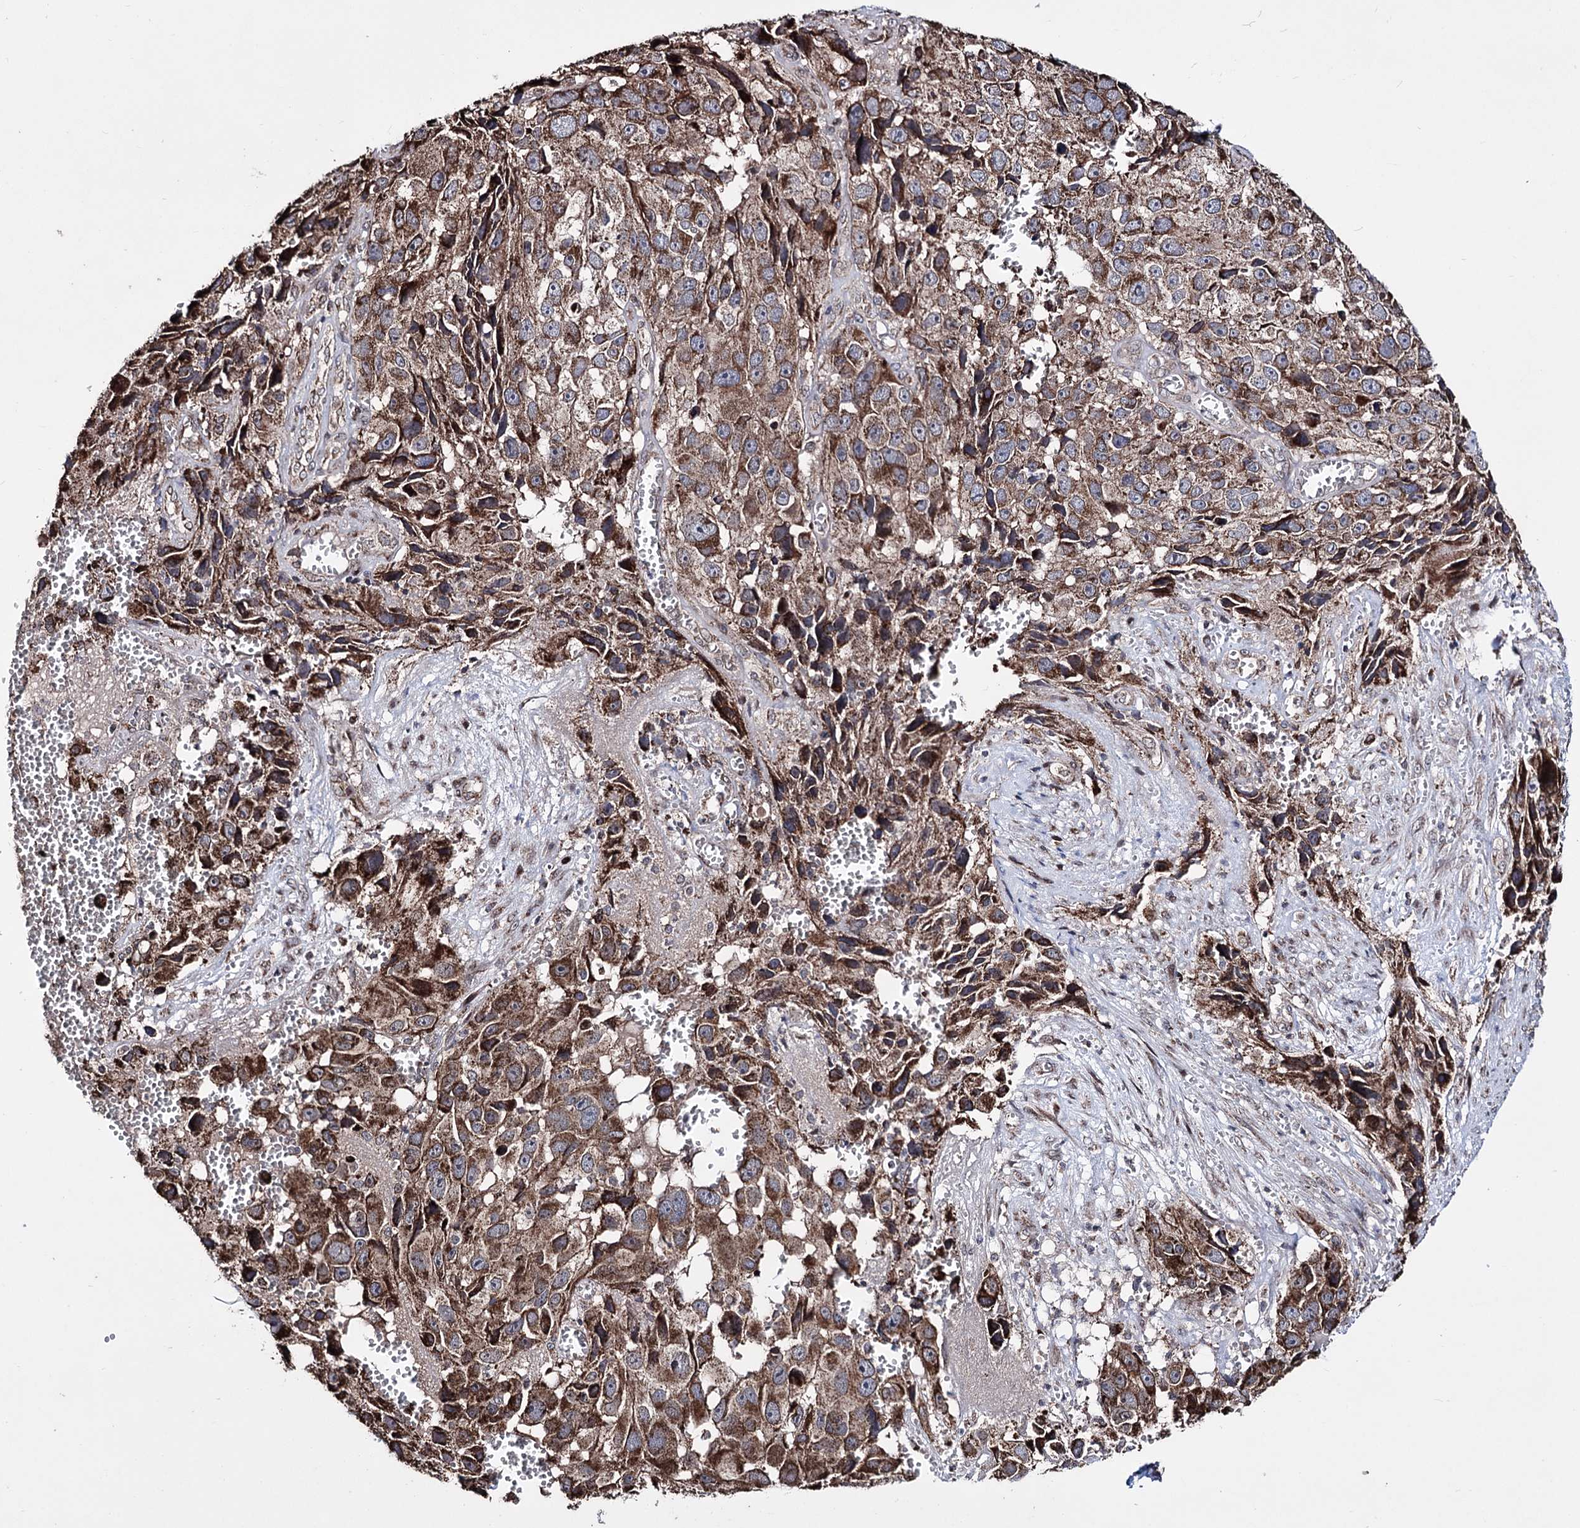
{"staining": {"intensity": "strong", "quantity": ">75%", "location": "cytoplasmic/membranous"}, "tissue": "melanoma", "cell_type": "Tumor cells", "image_type": "cancer", "snomed": [{"axis": "morphology", "description": "Malignant melanoma, NOS"}, {"axis": "topography", "description": "Skin"}], "caption": "A photomicrograph of melanoma stained for a protein exhibits strong cytoplasmic/membranous brown staining in tumor cells.", "gene": "CREB3L4", "patient": {"sex": "male", "age": 84}}